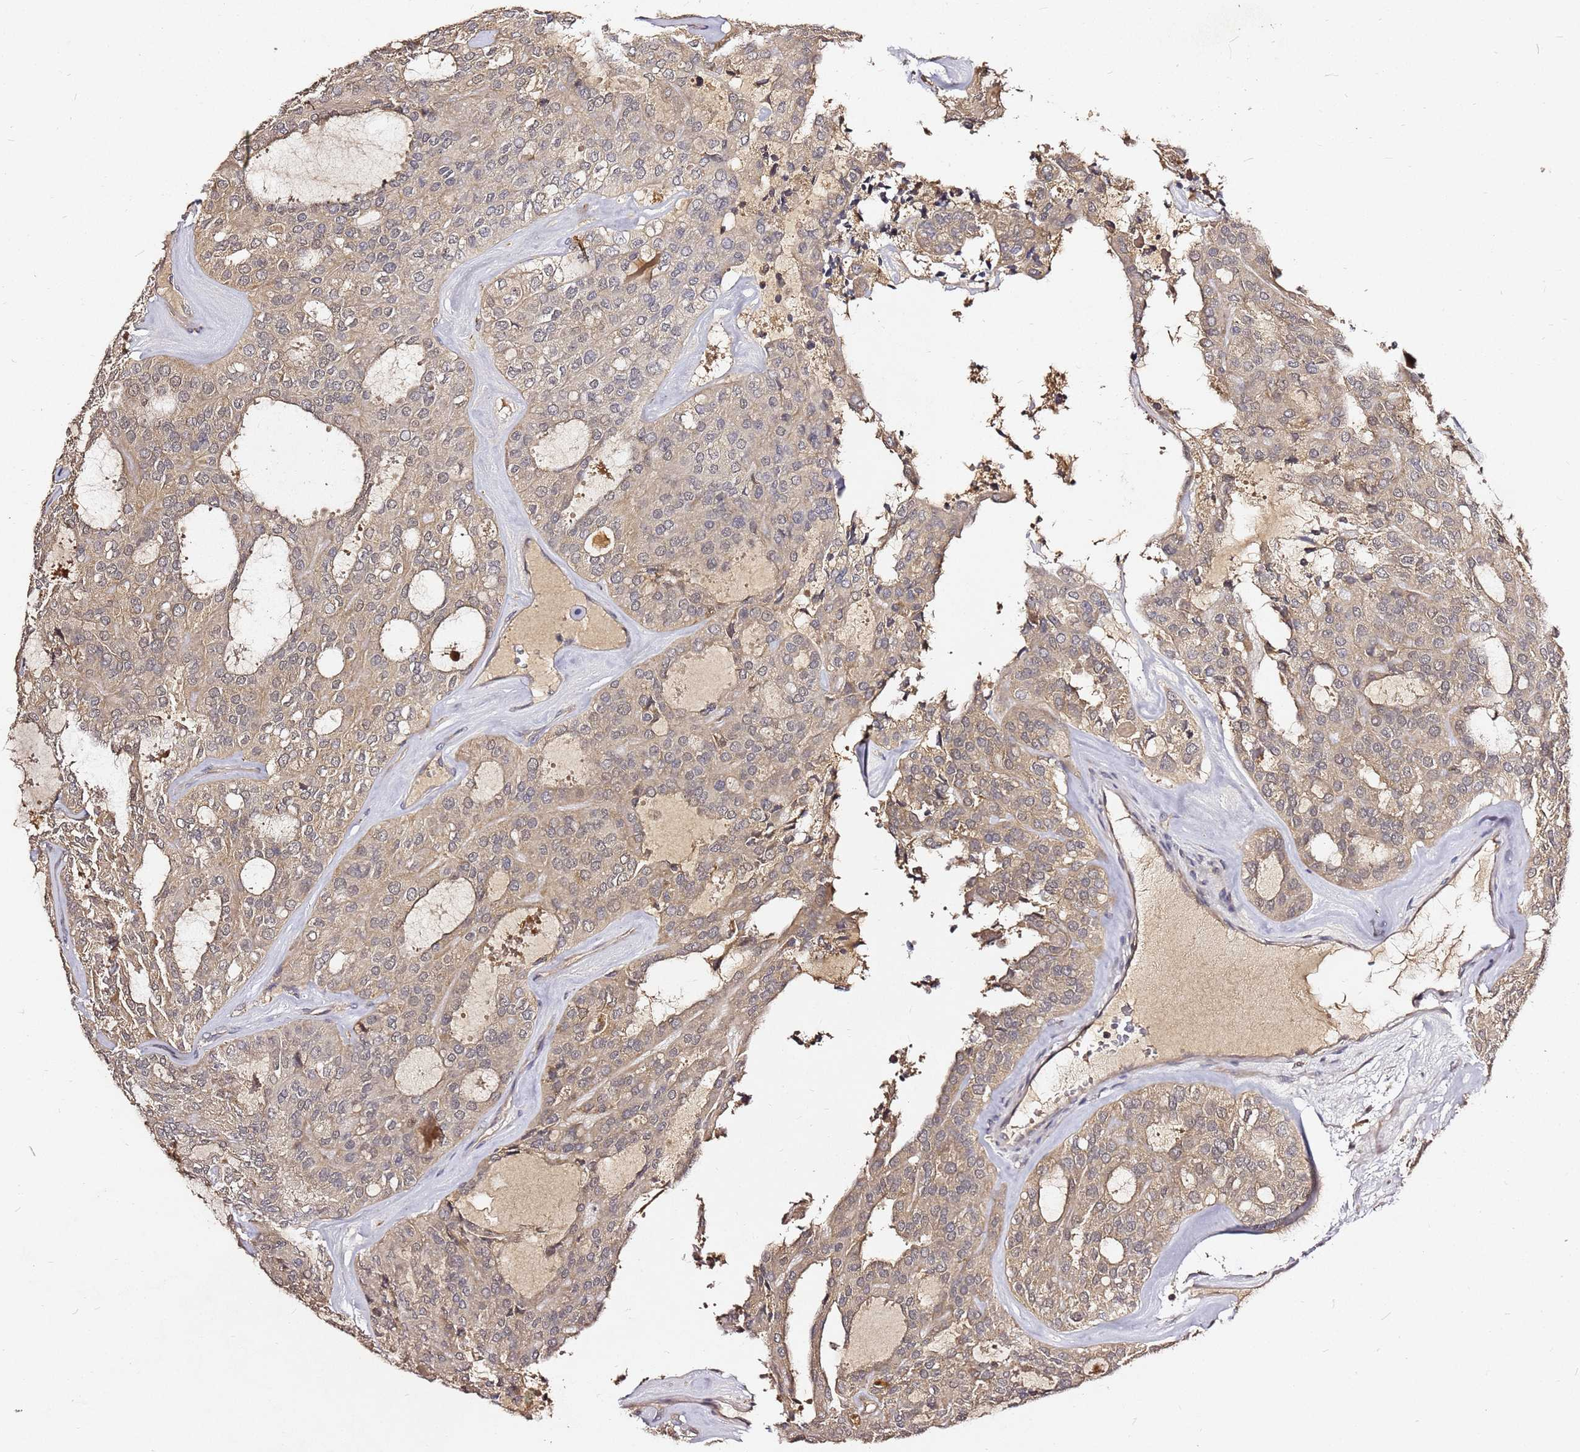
{"staining": {"intensity": "moderate", "quantity": "25%-75%", "location": "cytoplasmic/membranous"}, "tissue": "thyroid cancer", "cell_type": "Tumor cells", "image_type": "cancer", "snomed": [{"axis": "morphology", "description": "Follicular adenoma carcinoma, NOS"}, {"axis": "topography", "description": "Thyroid gland"}], "caption": "Immunohistochemical staining of thyroid cancer (follicular adenoma carcinoma) exhibits moderate cytoplasmic/membranous protein positivity in about 25%-75% of tumor cells.", "gene": "C6orf136", "patient": {"sex": "male", "age": 75}}